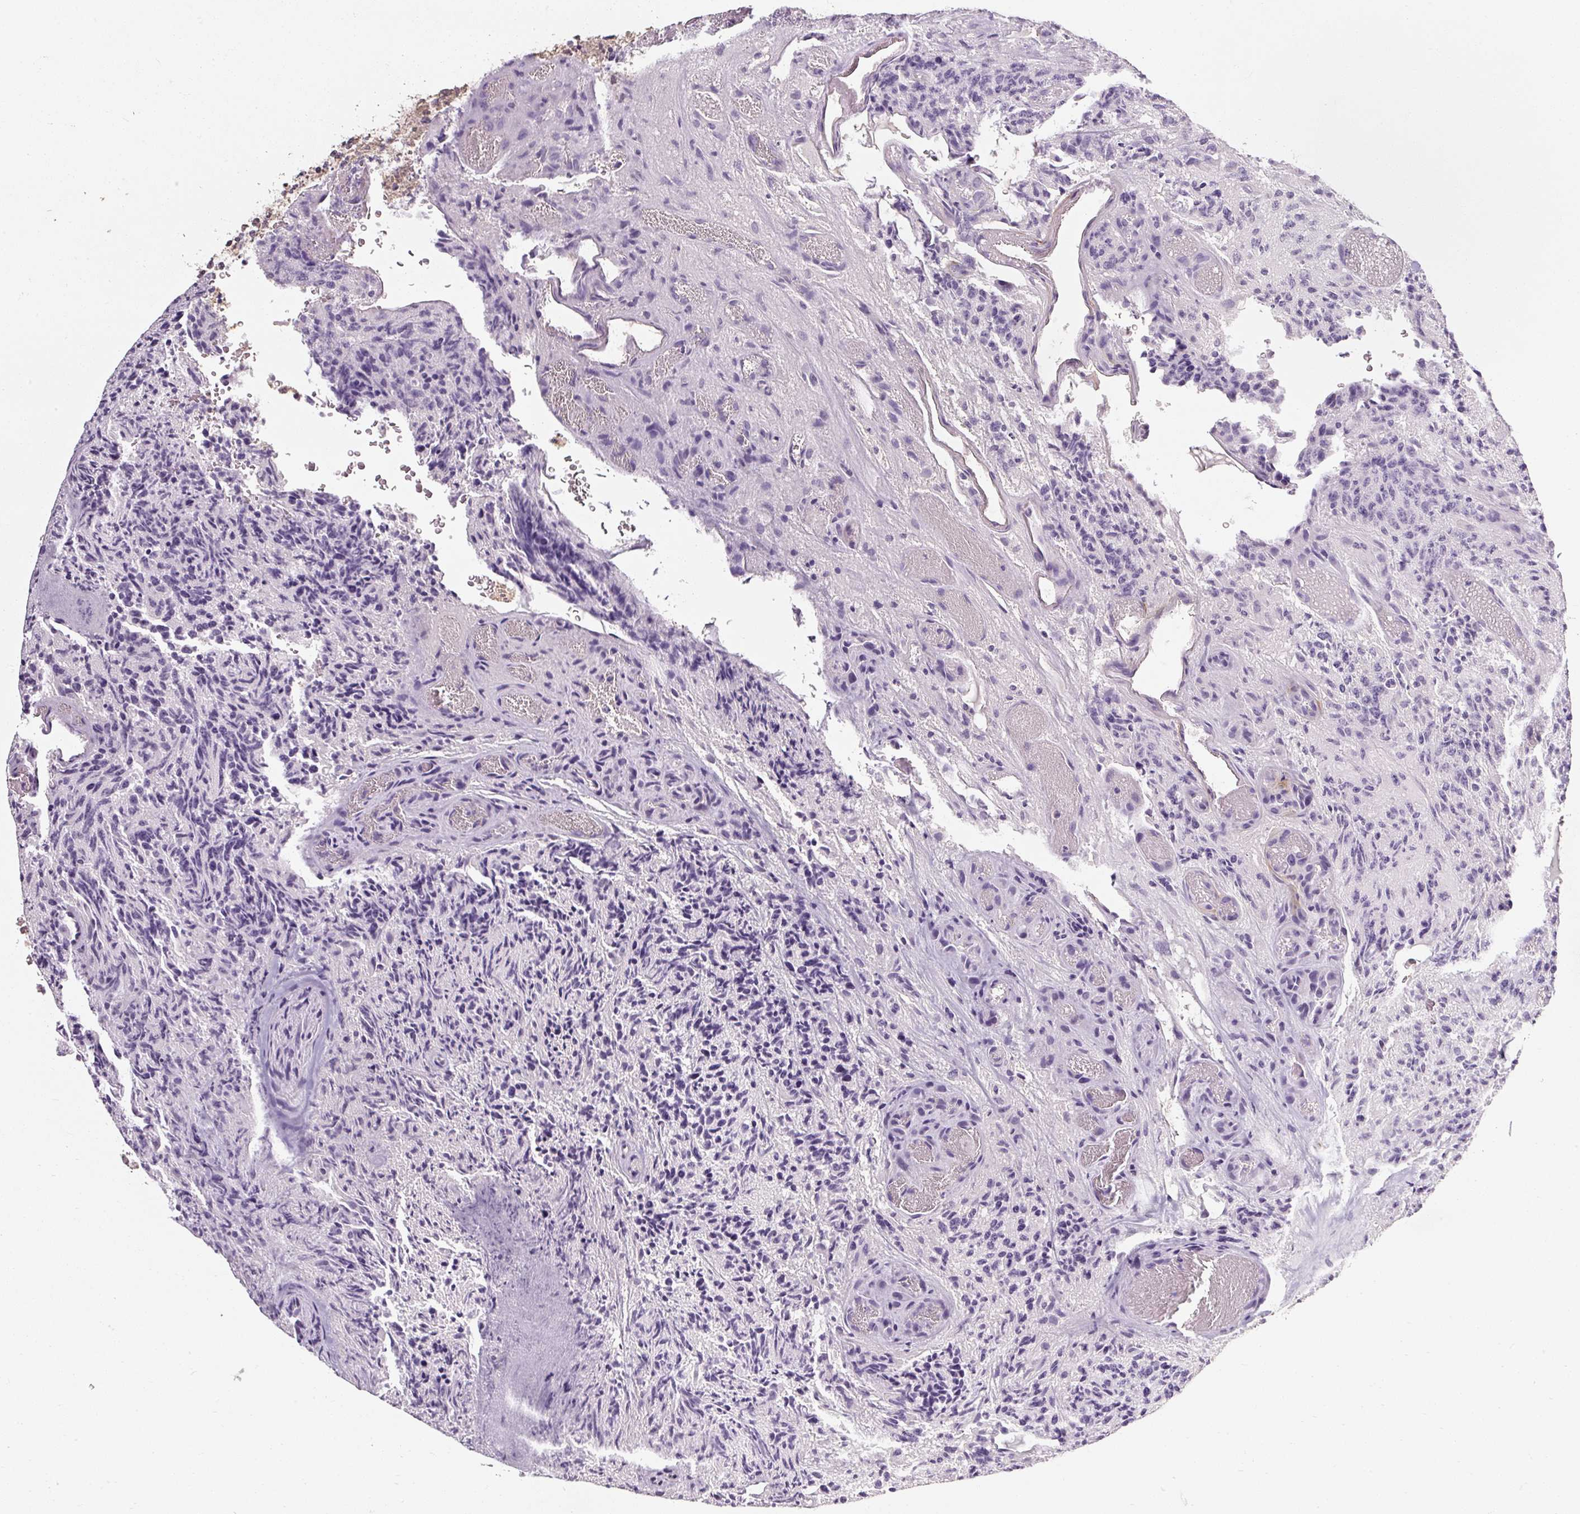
{"staining": {"intensity": "negative", "quantity": "none", "location": "none"}, "tissue": "glioma", "cell_type": "Tumor cells", "image_type": "cancer", "snomed": [{"axis": "morphology", "description": "Glioma, malignant, High grade"}, {"axis": "topography", "description": "Brain"}], "caption": "A histopathology image of glioma stained for a protein demonstrates no brown staining in tumor cells. (Brightfield microscopy of DAB IHC at high magnification).", "gene": "CFAP65", "patient": {"sex": "male", "age": 36}}